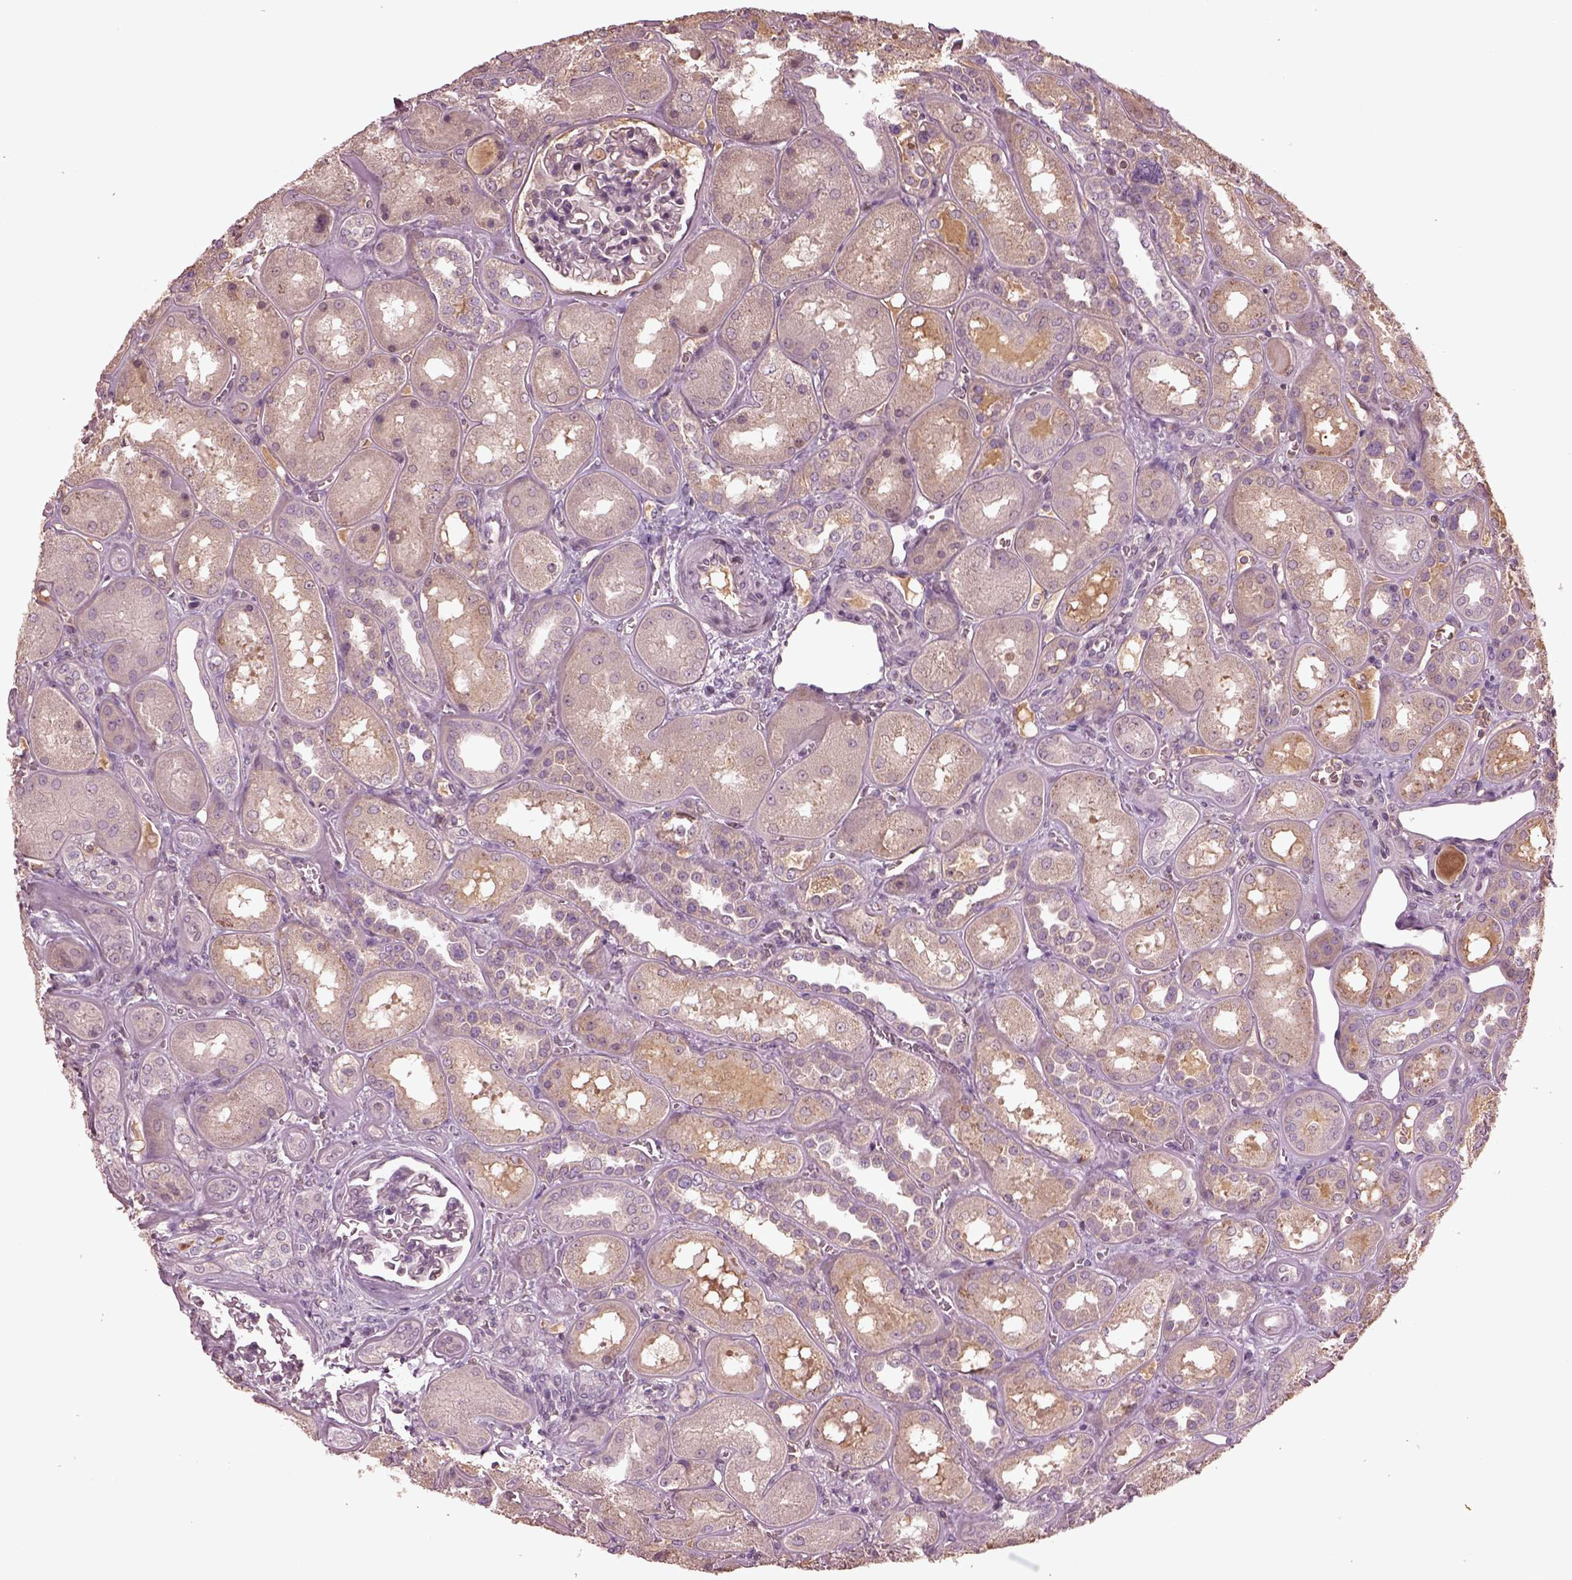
{"staining": {"intensity": "negative", "quantity": "none", "location": "none"}, "tissue": "kidney", "cell_type": "Cells in glomeruli", "image_type": "normal", "snomed": [{"axis": "morphology", "description": "Normal tissue, NOS"}, {"axis": "topography", "description": "Kidney"}], "caption": "Cells in glomeruli are negative for brown protein staining in unremarkable kidney. The staining is performed using DAB (3,3'-diaminobenzidine) brown chromogen with nuclei counter-stained in using hematoxylin.", "gene": "PTX4", "patient": {"sex": "male", "age": 73}}